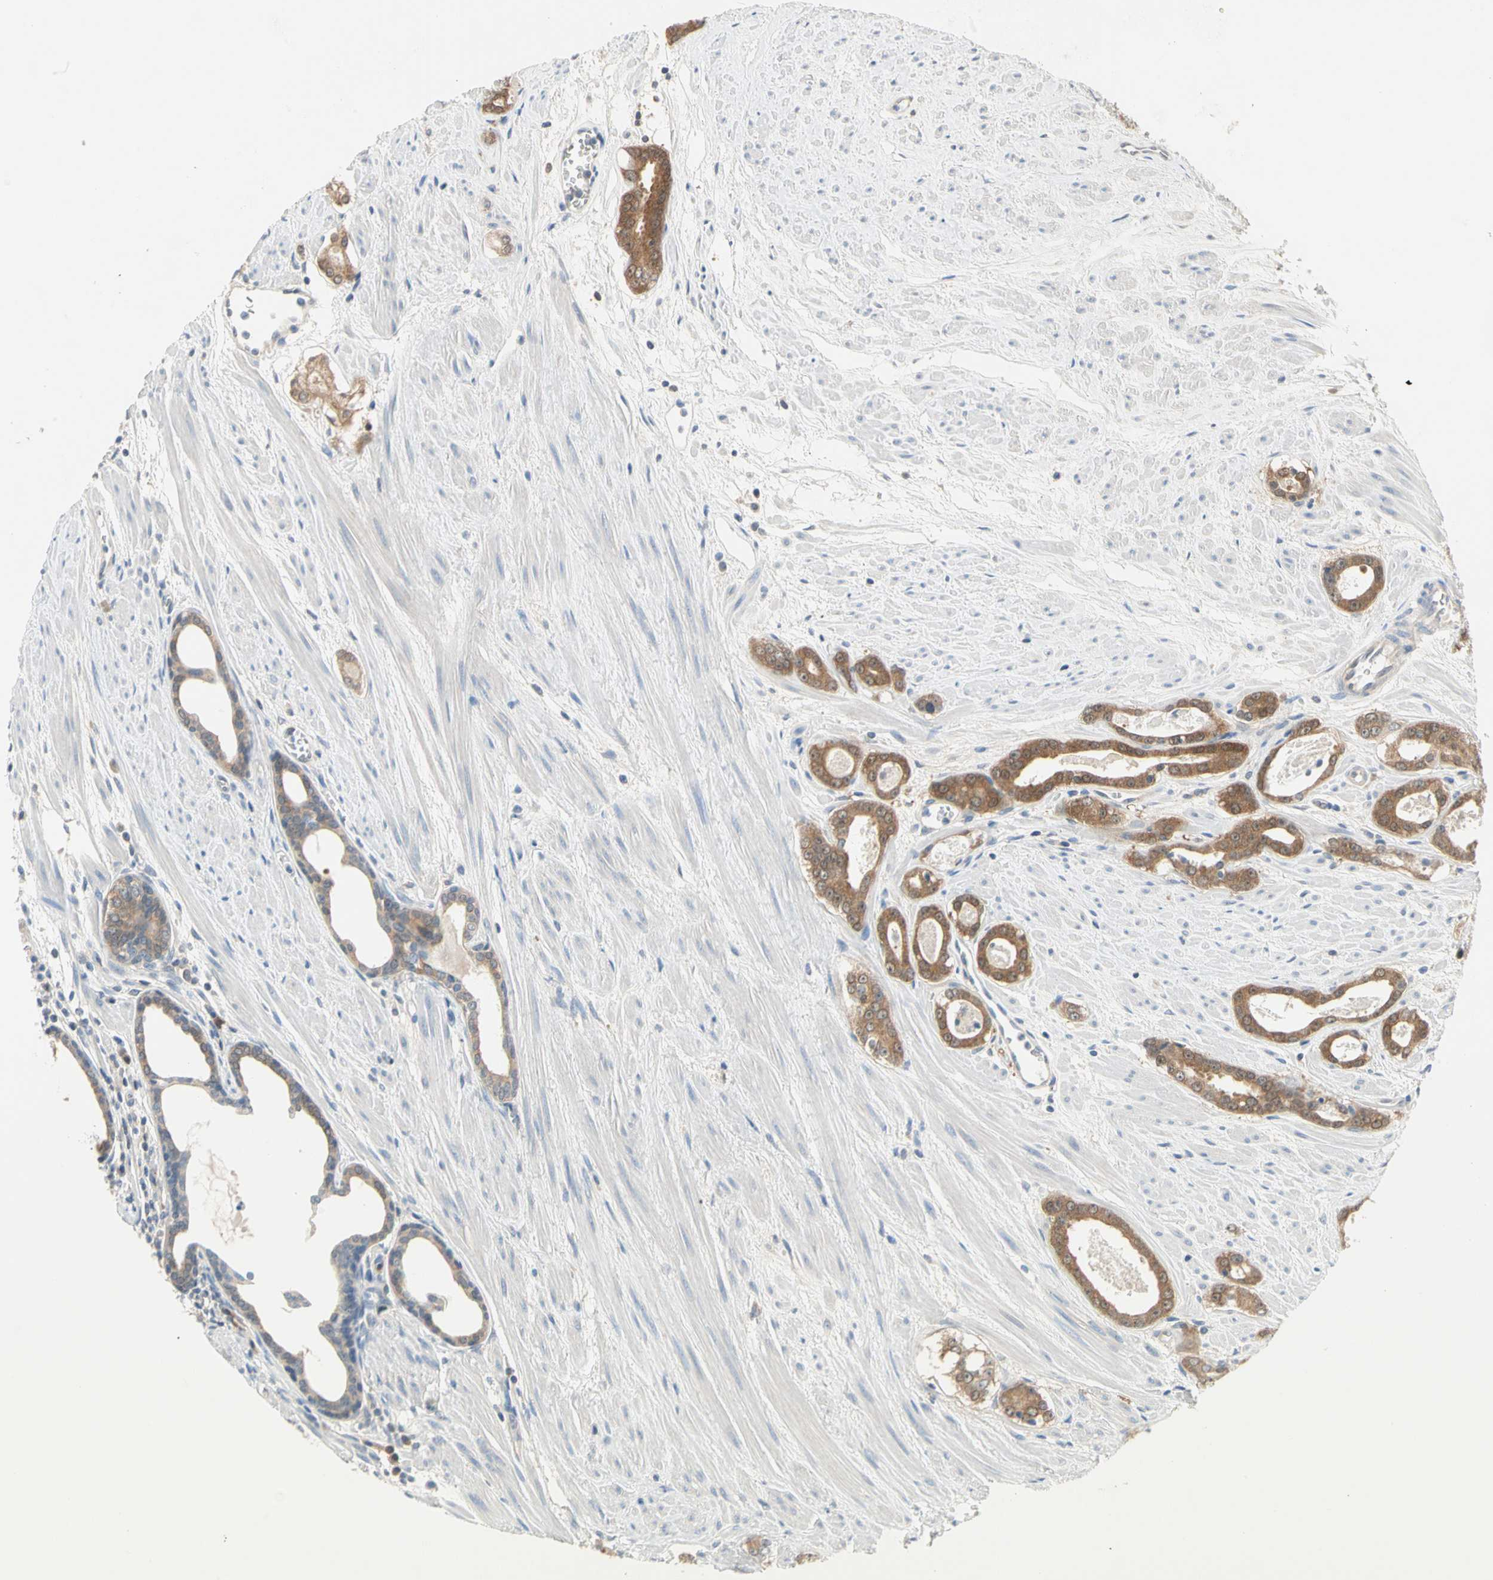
{"staining": {"intensity": "strong", "quantity": ">75%", "location": "cytoplasmic/membranous,nuclear"}, "tissue": "prostate cancer", "cell_type": "Tumor cells", "image_type": "cancer", "snomed": [{"axis": "morphology", "description": "Adenocarcinoma, Low grade"}, {"axis": "topography", "description": "Prostate"}], "caption": "Brown immunohistochemical staining in human prostate cancer exhibits strong cytoplasmic/membranous and nuclear expression in approximately >75% of tumor cells.", "gene": "MPI", "patient": {"sex": "male", "age": 57}}